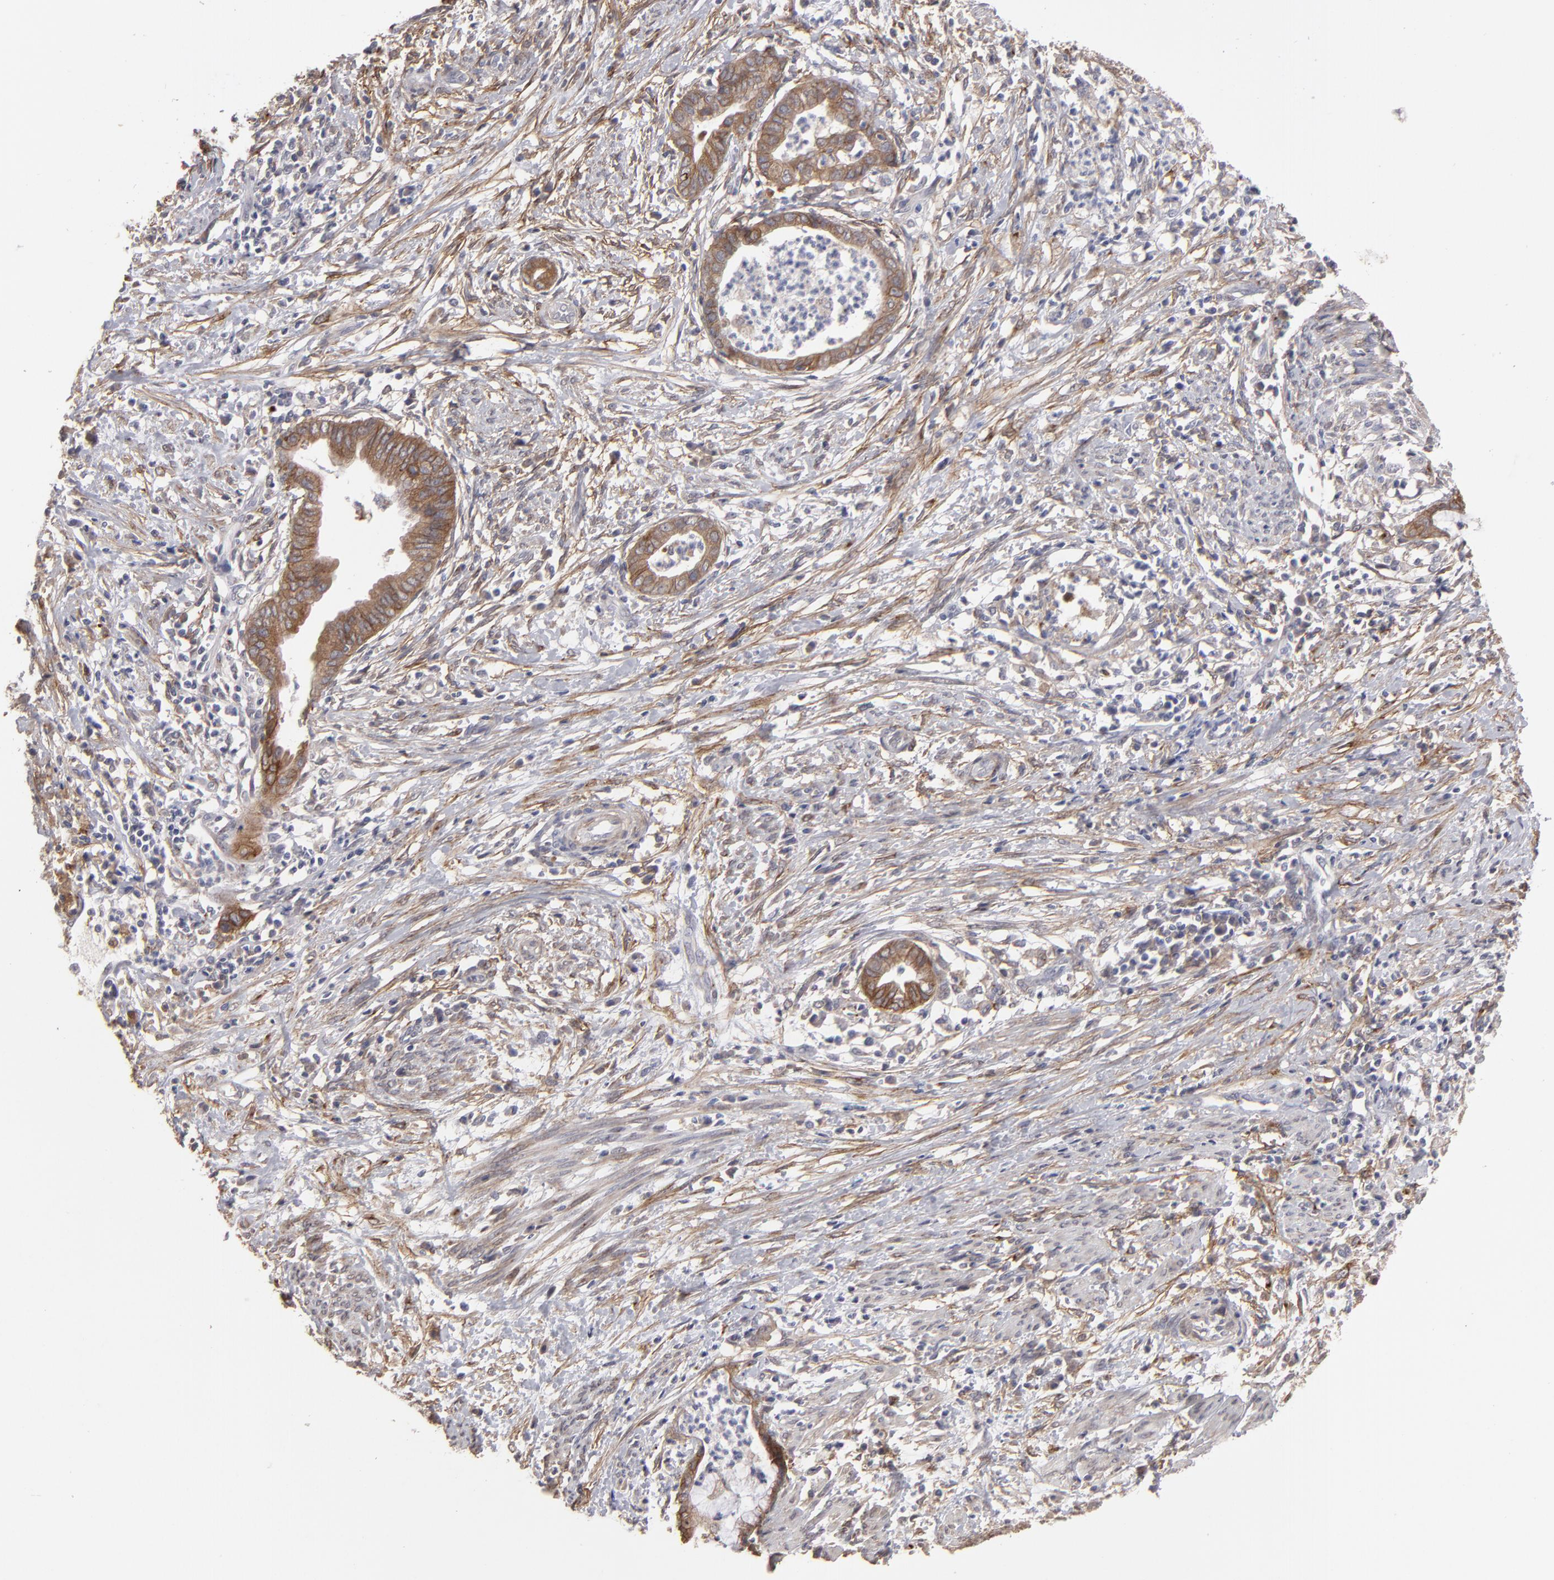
{"staining": {"intensity": "moderate", "quantity": "25%-75%", "location": "cytoplasmic/membranous"}, "tissue": "endometrial cancer", "cell_type": "Tumor cells", "image_type": "cancer", "snomed": [{"axis": "morphology", "description": "Necrosis, NOS"}, {"axis": "morphology", "description": "Adenocarcinoma, NOS"}, {"axis": "topography", "description": "Endometrium"}], "caption": "Endometrial adenocarcinoma stained for a protein reveals moderate cytoplasmic/membranous positivity in tumor cells.", "gene": "ITGB5", "patient": {"sex": "female", "age": 79}}